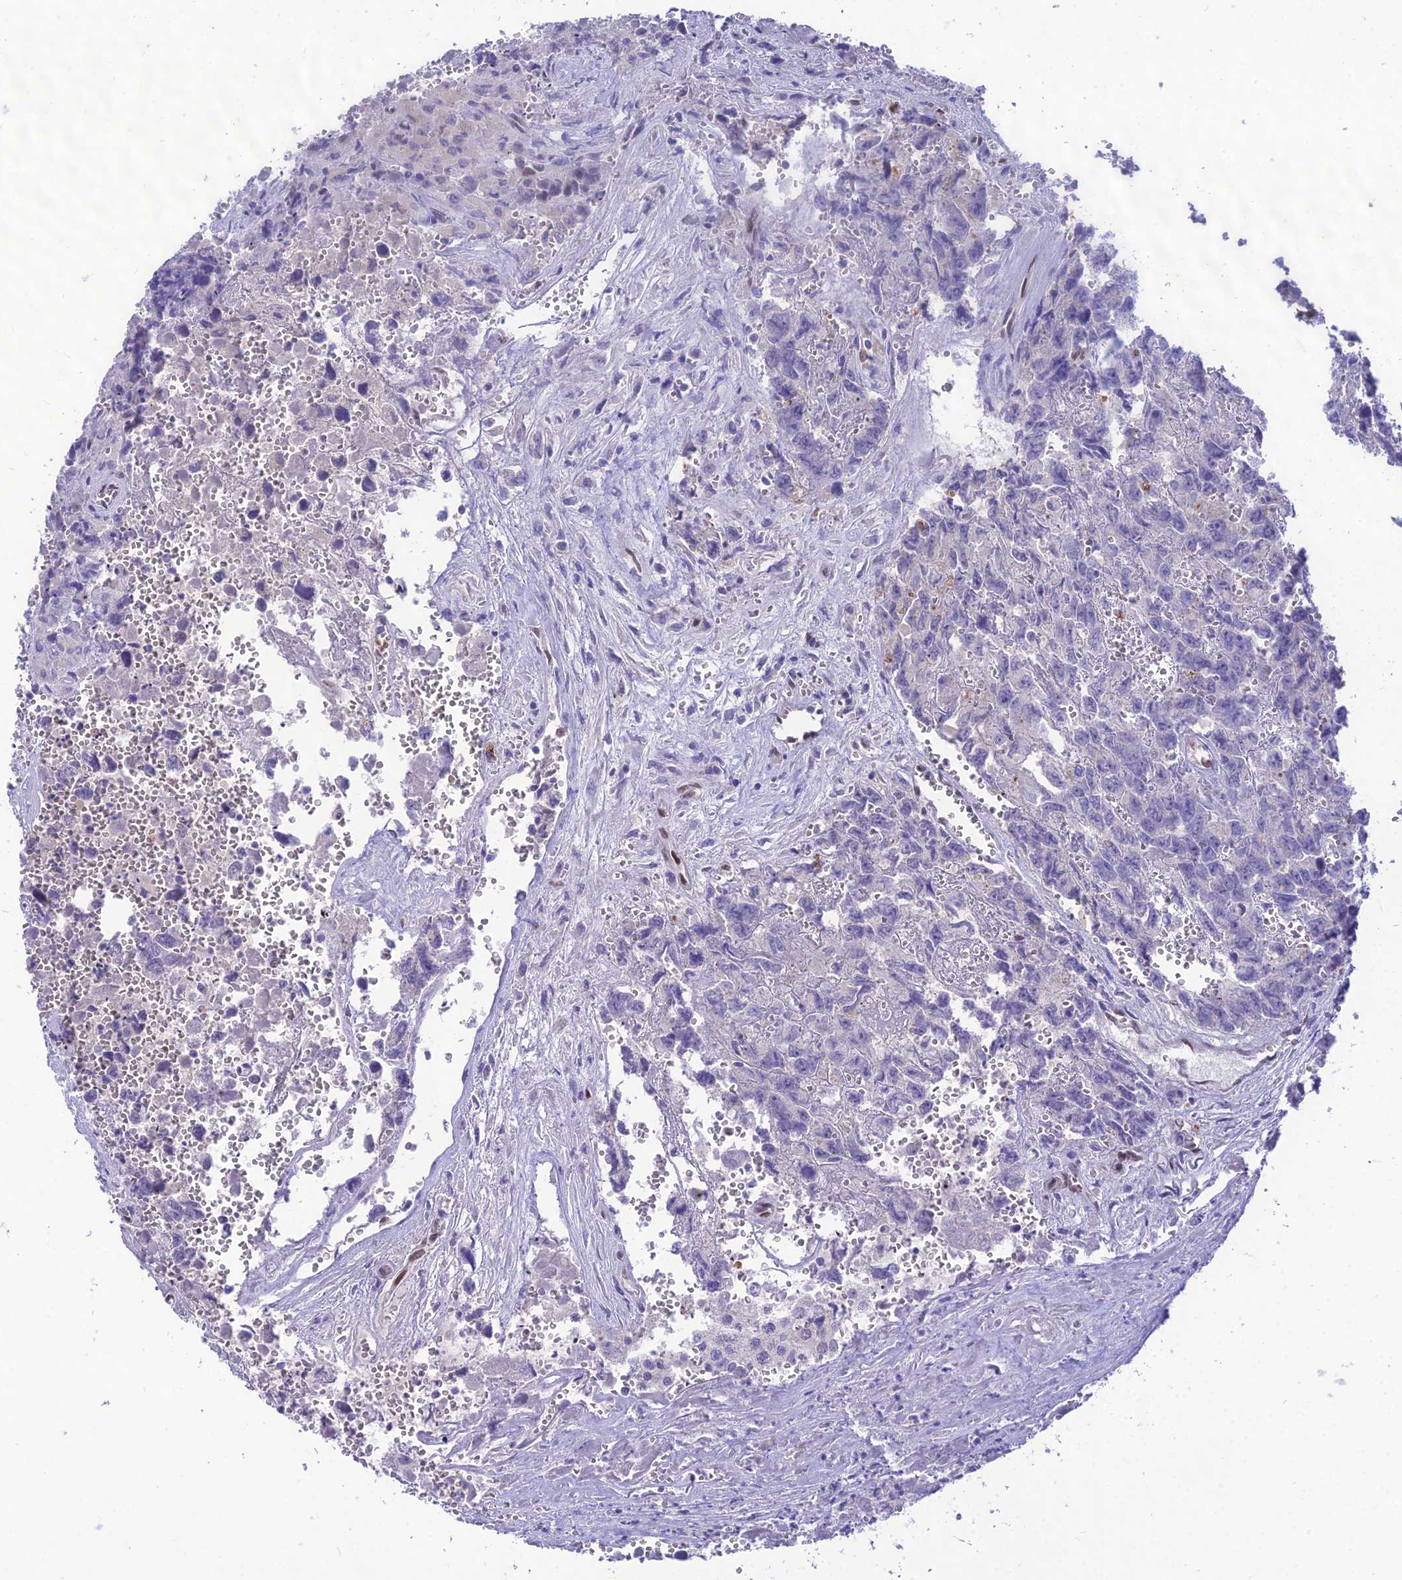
{"staining": {"intensity": "negative", "quantity": "none", "location": "none"}, "tissue": "testis cancer", "cell_type": "Tumor cells", "image_type": "cancer", "snomed": [{"axis": "morphology", "description": "Carcinoma, Embryonal, NOS"}, {"axis": "topography", "description": "Testis"}], "caption": "The image displays no staining of tumor cells in testis embryonal carcinoma.", "gene": "NOVA2", "patient": {"sex": "male", "age": 31}}